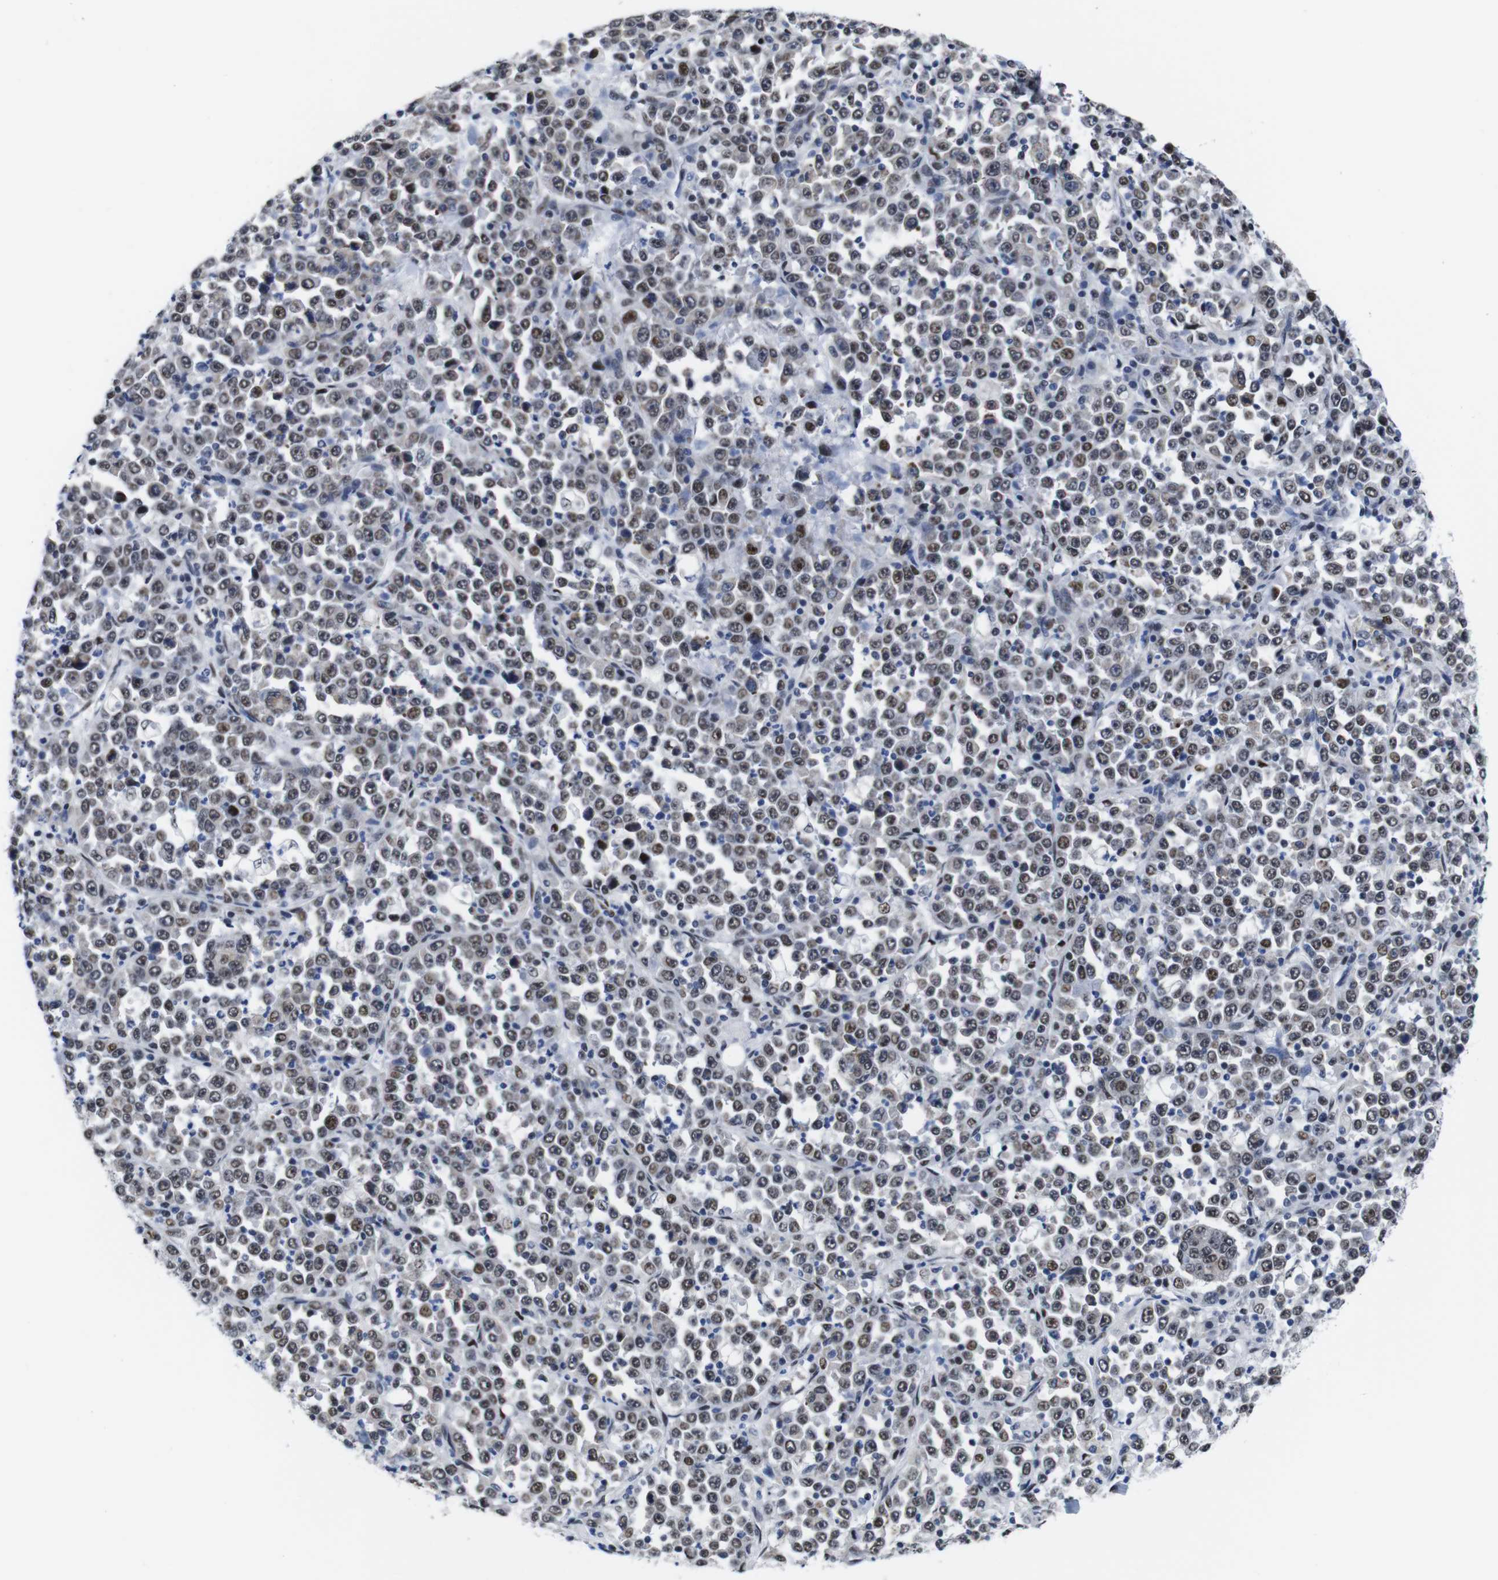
{"staining": {"intensity": "weak", "quantity": ">75%", "location": "nuclear"}, "tissue": "stomach cancer", "cell_type": "Tumor cells", "image_type": "cancer", "snomed": [{"axis": "morphology", "description": "Normal tissue, NOS"}, {"axis": "morphology", "description": "Adenocarcinoma, NOS"}, {"axis": "topography", "description": "Stomach, upper"}, {"axis": "topography", "description": "Stomach"}], "caption": "High-magnification brightfield microscopy of stomach cancer (adenocarcinoma) stained with DAB (brown) and counterstained with hematoxylin (blue). tumor cells exhibit weak nuclear positivity is seen in approximately>75% of cells.", "gene": "GATA6", "patient": {"sex": "male", "age": 59}}